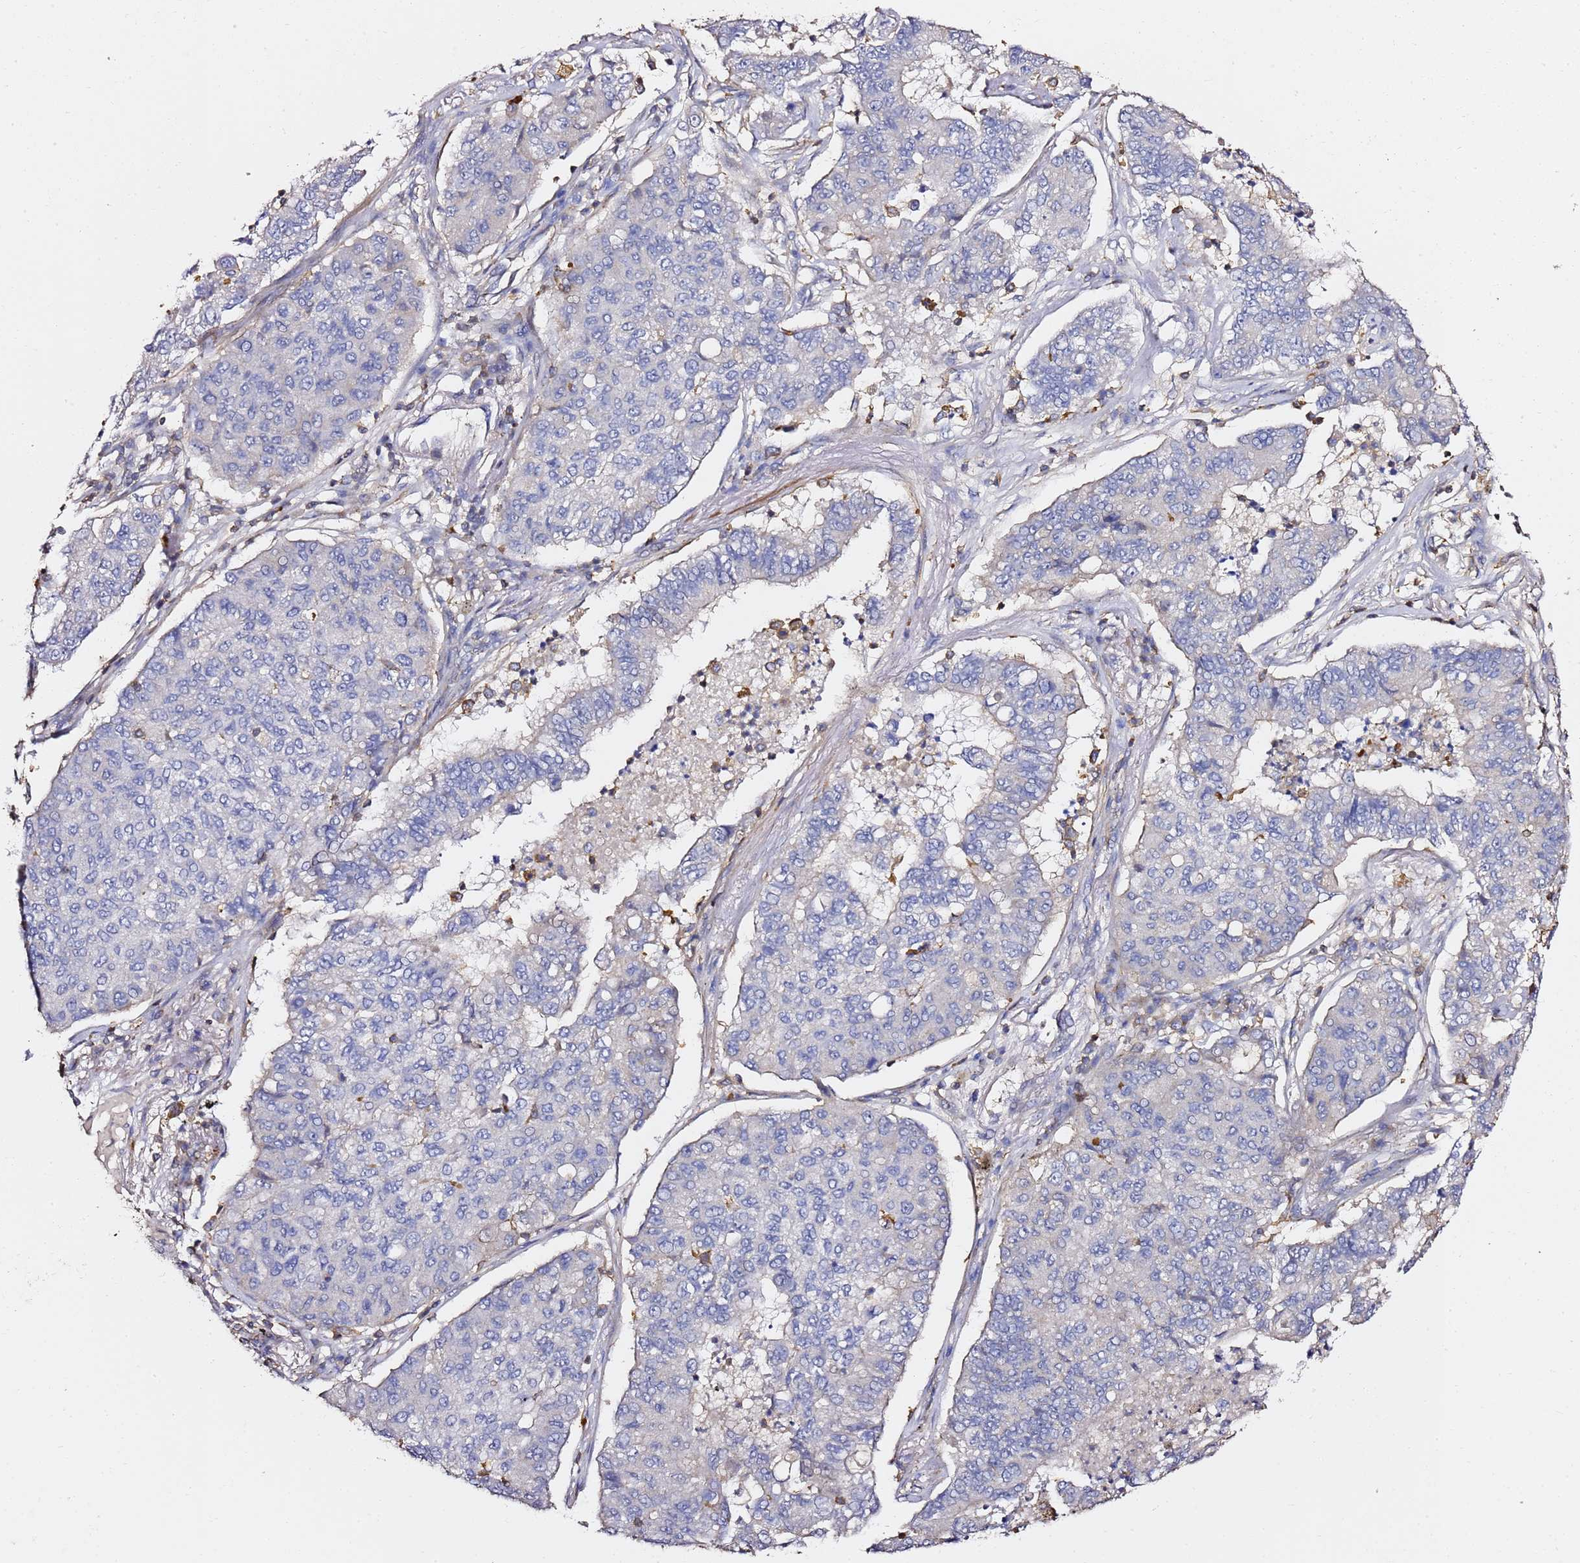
{"staining": {"intensity": "negative", "quantity": "none", "location": "none"}, "tissue": "lung cancer", "cell_type": "Tumor cells", "image_type": "cancer", "snomed": [{"axis": "morphology", "description": "Squamous cell carcinoma, NOS"}, {"axis": "topography", "description": "Lung"}], "caption": "Micrograph shows no significant protein positivity in tumor cells of lung cancer (squamous cell carcinoma). The staining is performed using DAB (3,3'-diaminobenzidine) brown chromogen with nuclei counter-stained in using hematoxylin.", "gene": "ZFP36L2", "patient": {"sex": "male", "age": 74}}